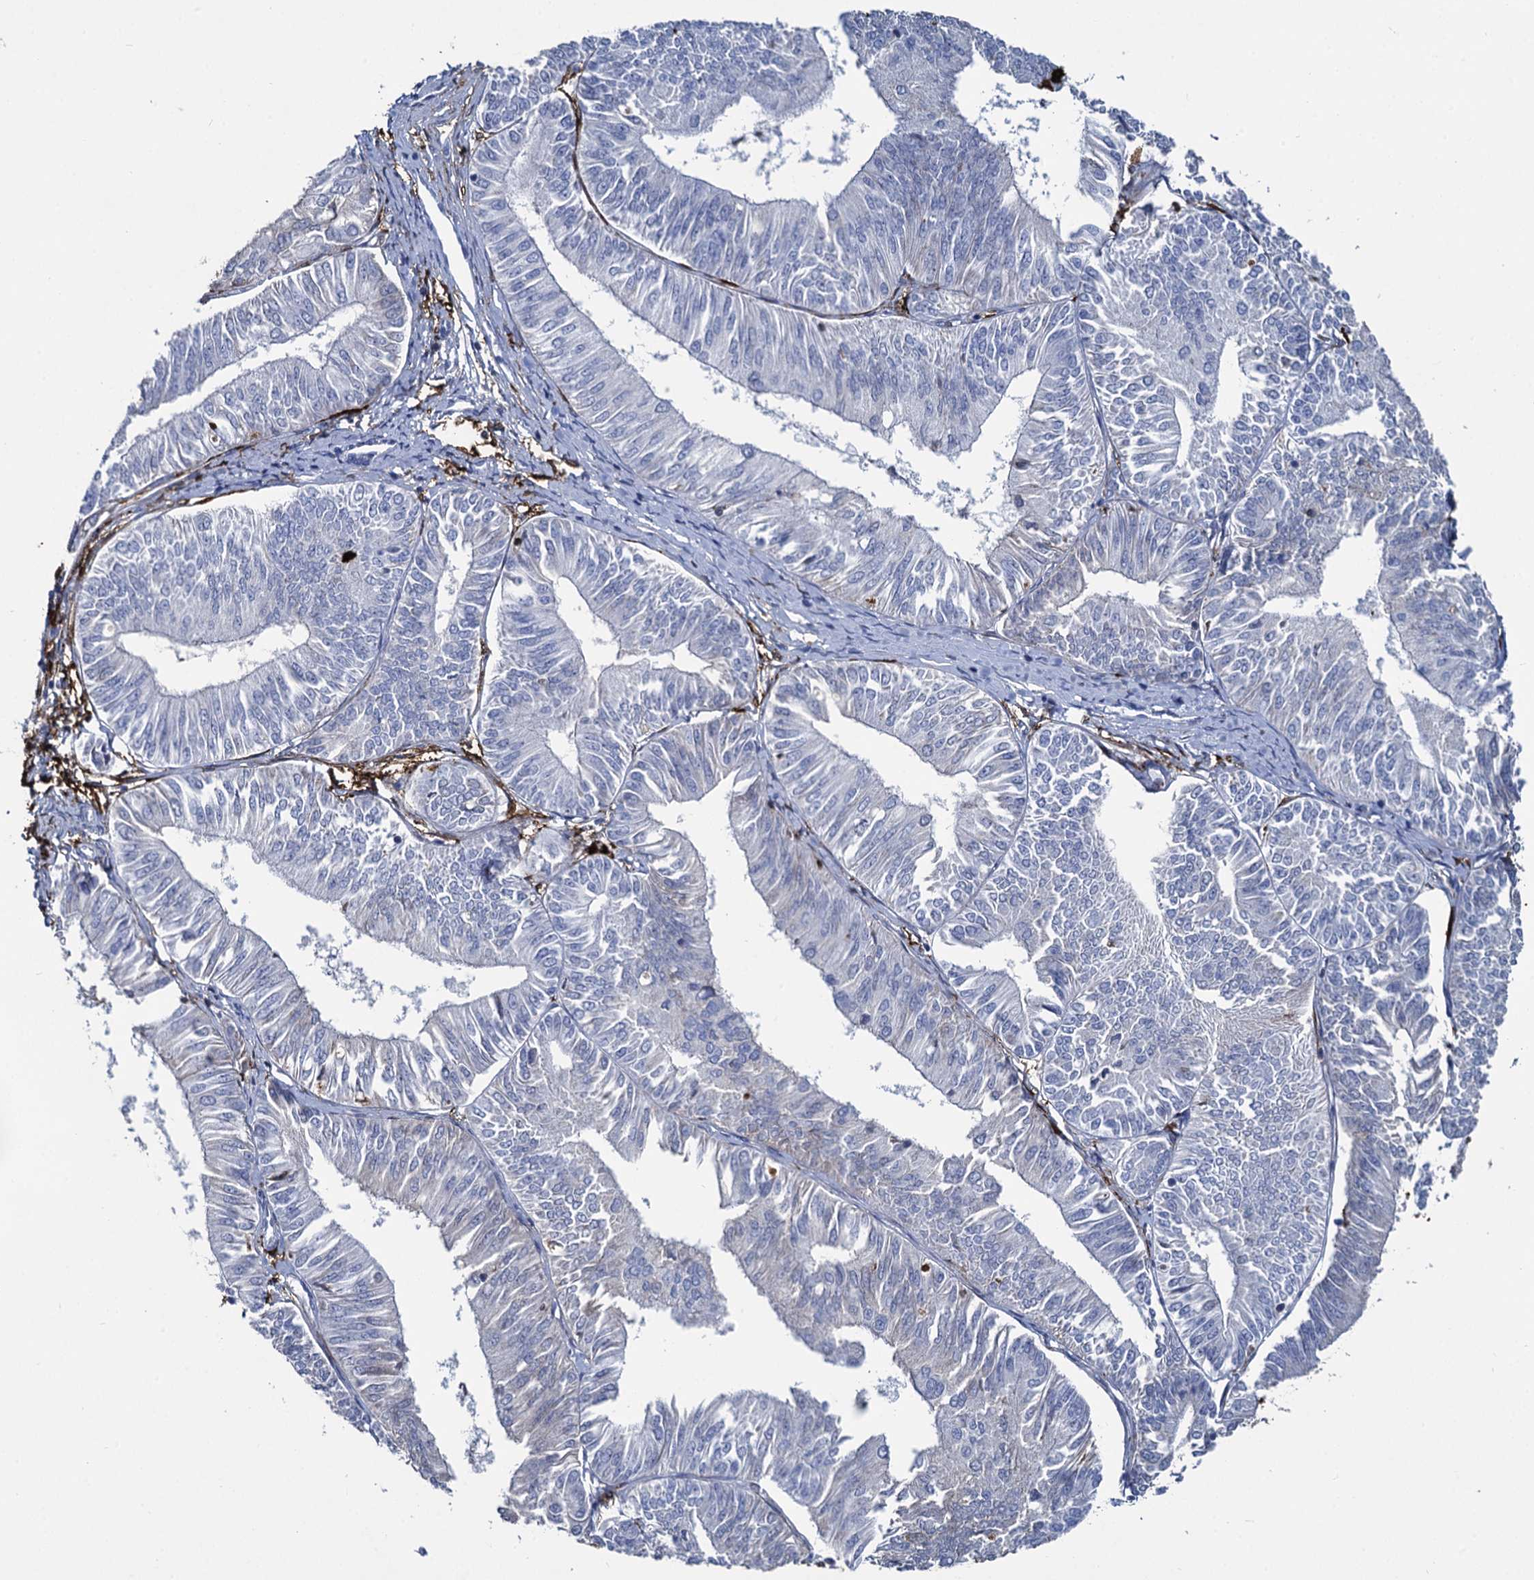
{"staining": {"intensity": "negative", "quantity": "none", "location": "none"}, "tissue": "endometrial cancer", "cell_type": "Tumor cells", "image_type": "cancer", "snomed": [{"axis": "morphology", "description": "Adenocarcinoma, NOS"}, {"axis": "topography", "description": "Endometrium"}], "caption": "This is a micrograph of immunohistochemistry staining of endometrial cancer (adenocarcinoma), which shows no expression in tumor cells.", "gene": "FABP5", "patient": {"sex": "female", "age": 58}}